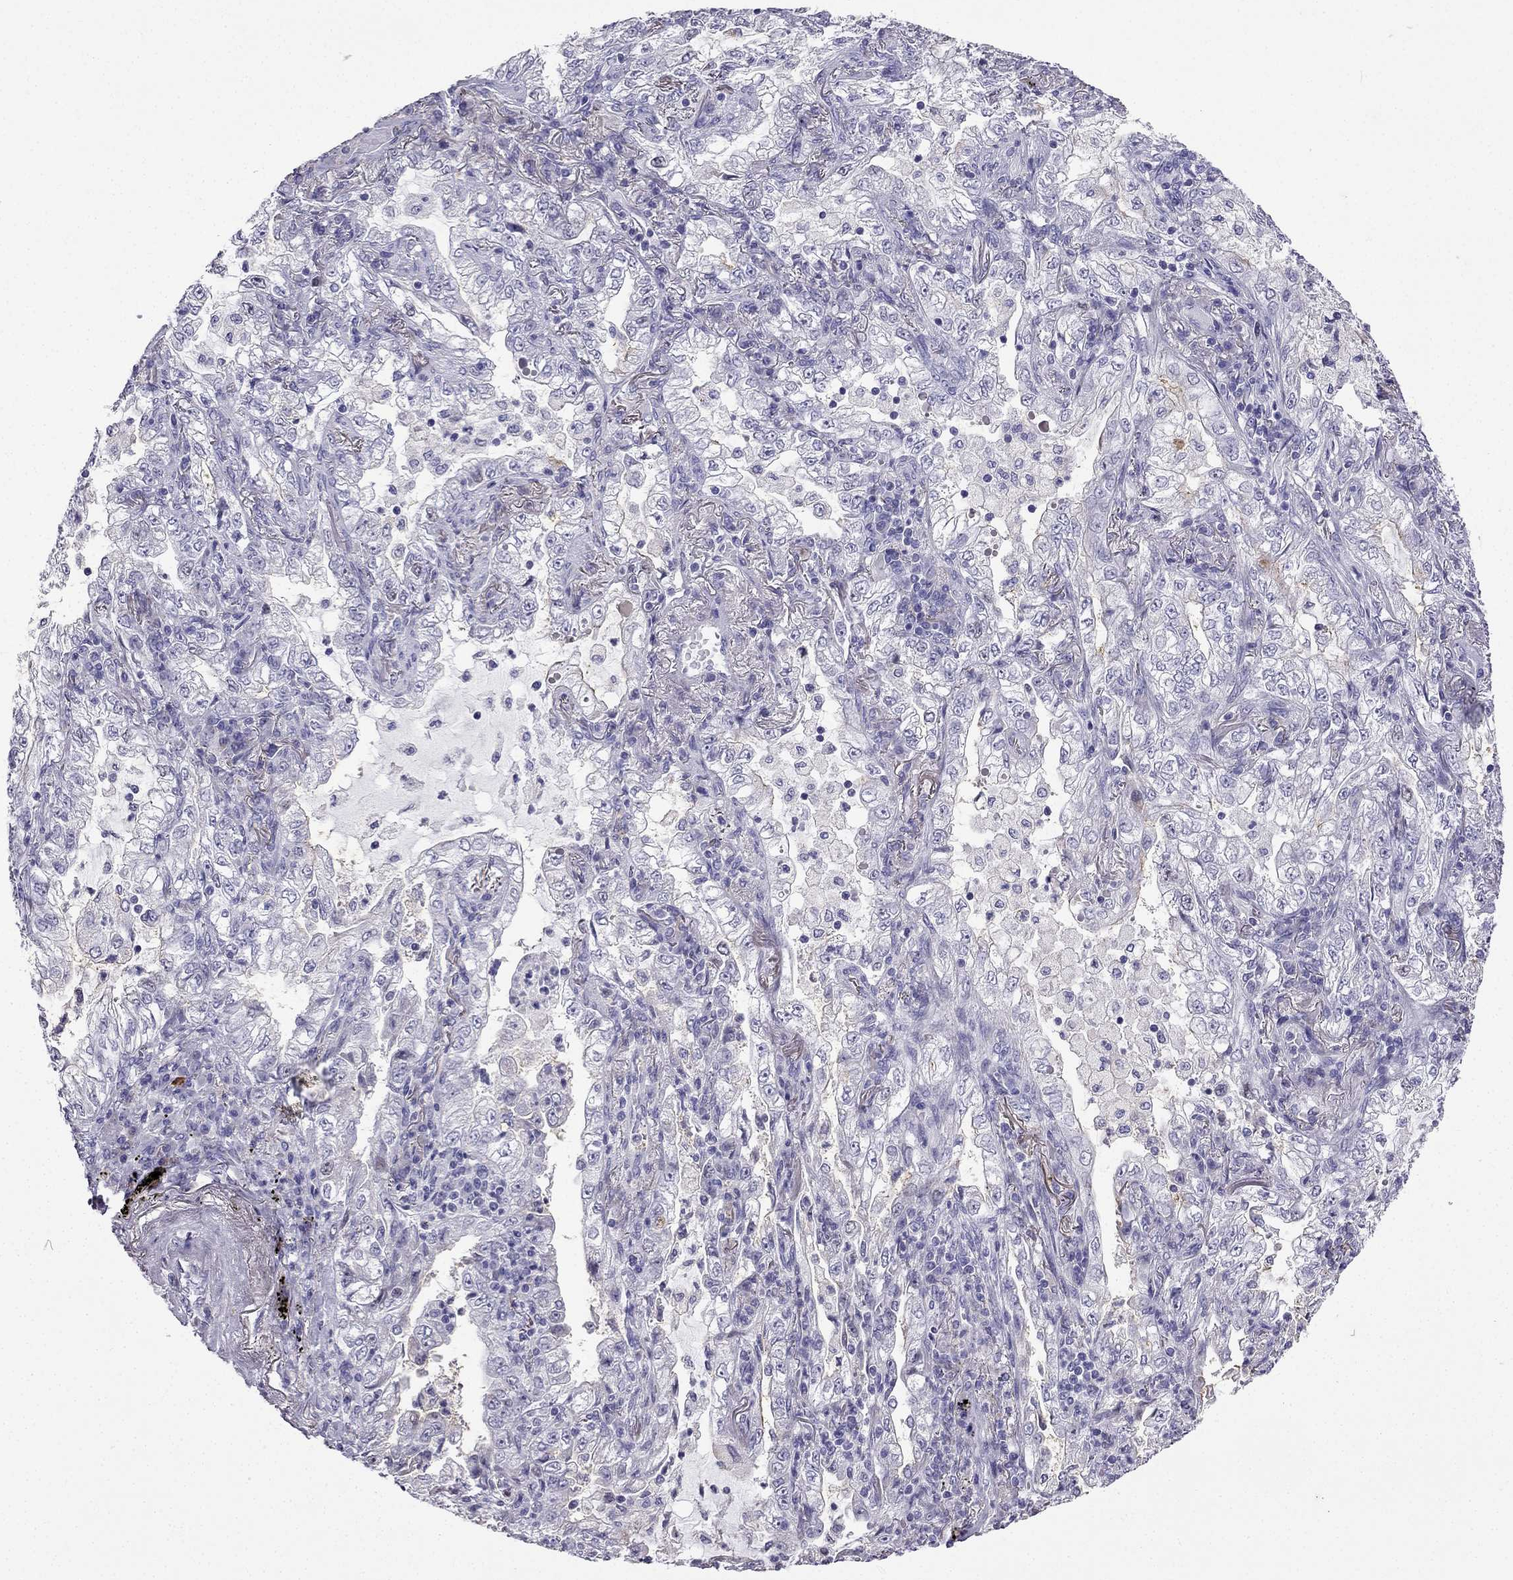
{"staining": {"intensity": "negative", "quantity": "none", "location": "none"}, "tissue": "lung cancer", "cell_type": "Tumor cells", "image_type": "cancer", "snomed": [{"axis": "morphology", "description": "Adenocarcinoma, NOS"}, {"axis": "topography", "description": "Lung"}], "caption": "This is a histopathology image of immunohistochemistry (IHC) staining of lung cancer, which shows no positivity in tumor cells.", "gene": "UHRF1", "patient": {"sex": "female", "age": 73}}